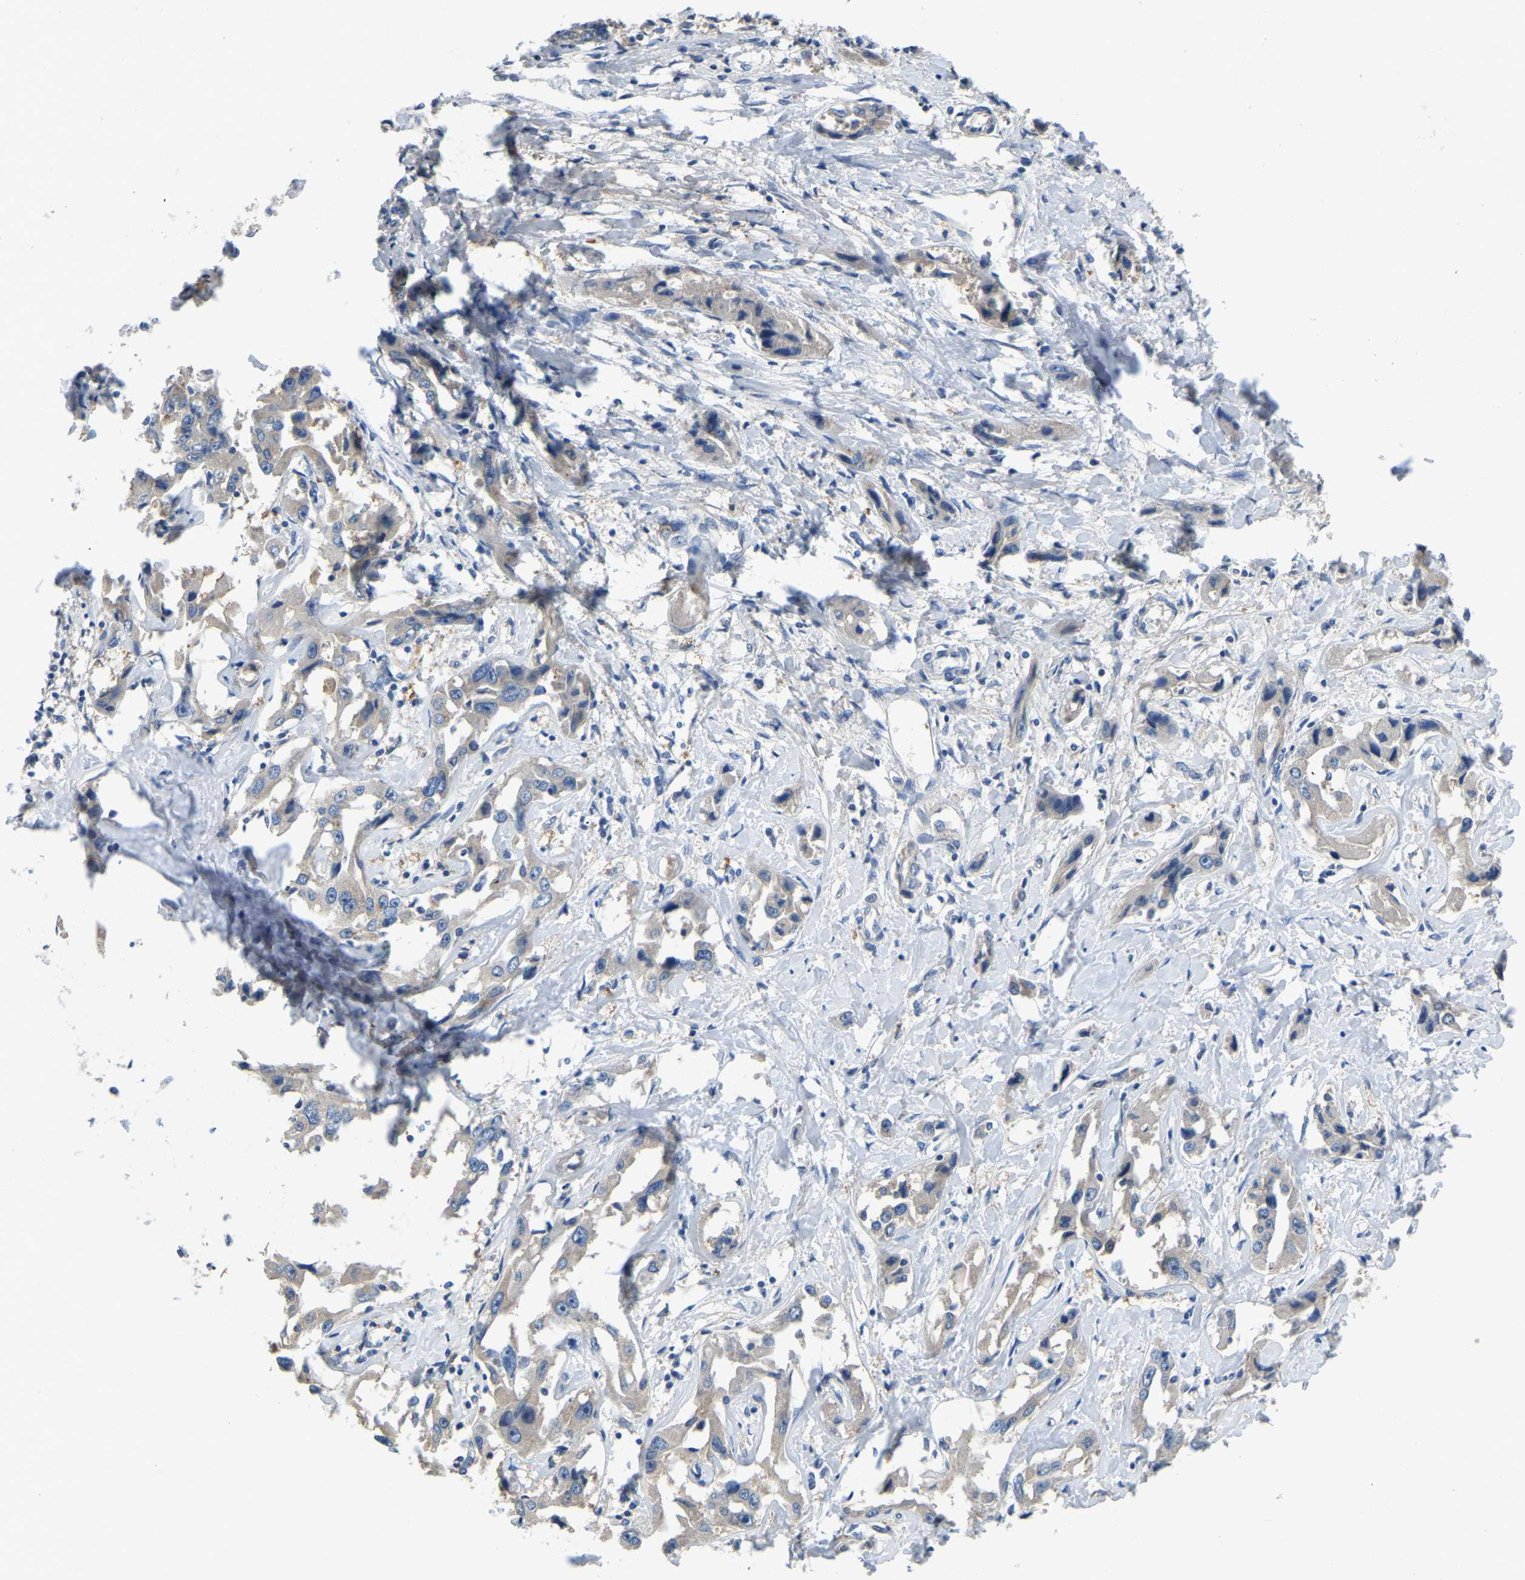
{"staining": {"intensity": "negative", "quantity": "none", "location": "none"}, "tissue": "liver cancer", "cell_type": "Tumor cells", "image_type": "cancer", "snomed": [{"axis": "morphology", "description": "Cholangiocarcinoma"}, {"axis": "topography", "description": "Liver"}], "caption": "Protein analysis of cholangiocarcinoma (liver) exhibits no significant positivity in tumor cells. Nuclei are stained in blue.", "gene": "HIGD2B", "patient": {"sex": "male", "age": 59}}